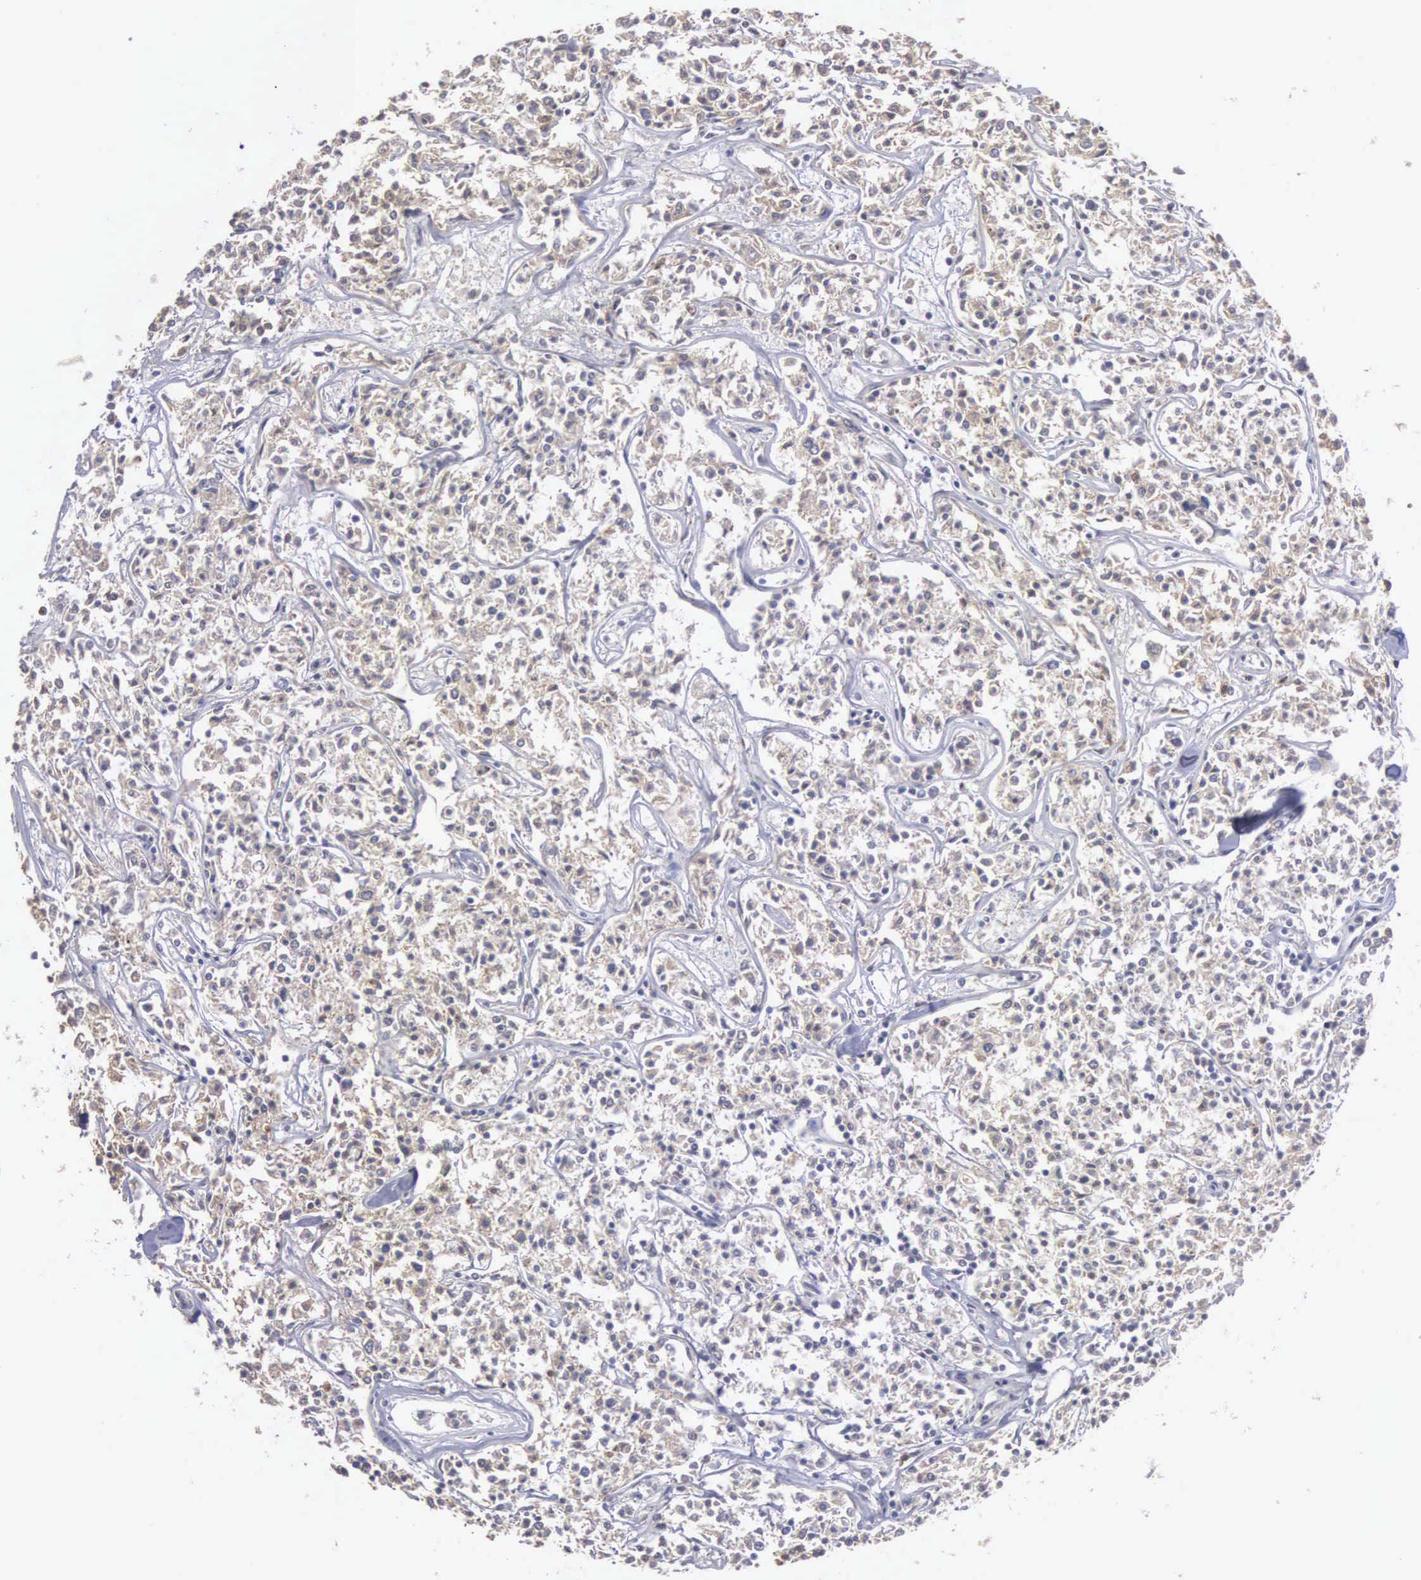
{"staining": {"intensity": "negative", "quantity": "none", "location": "none"}, "tissue": "lymphoma", "cell_type": "Tumor cells", "image_type": "cancer", "snomed": [{"axis": "morphology", "description": "Malignant lymphoma, non-Hodgkin's type, Low grade"}, {"axis": "topography", "description": "Small intestine"}], "caption": "High power microscopy photomicrograph of an IHC image of lymphoma, revealing no significant staining in tumor cells.", "gene": "AMN", "patient": {"sex": "female", "age": 59}}